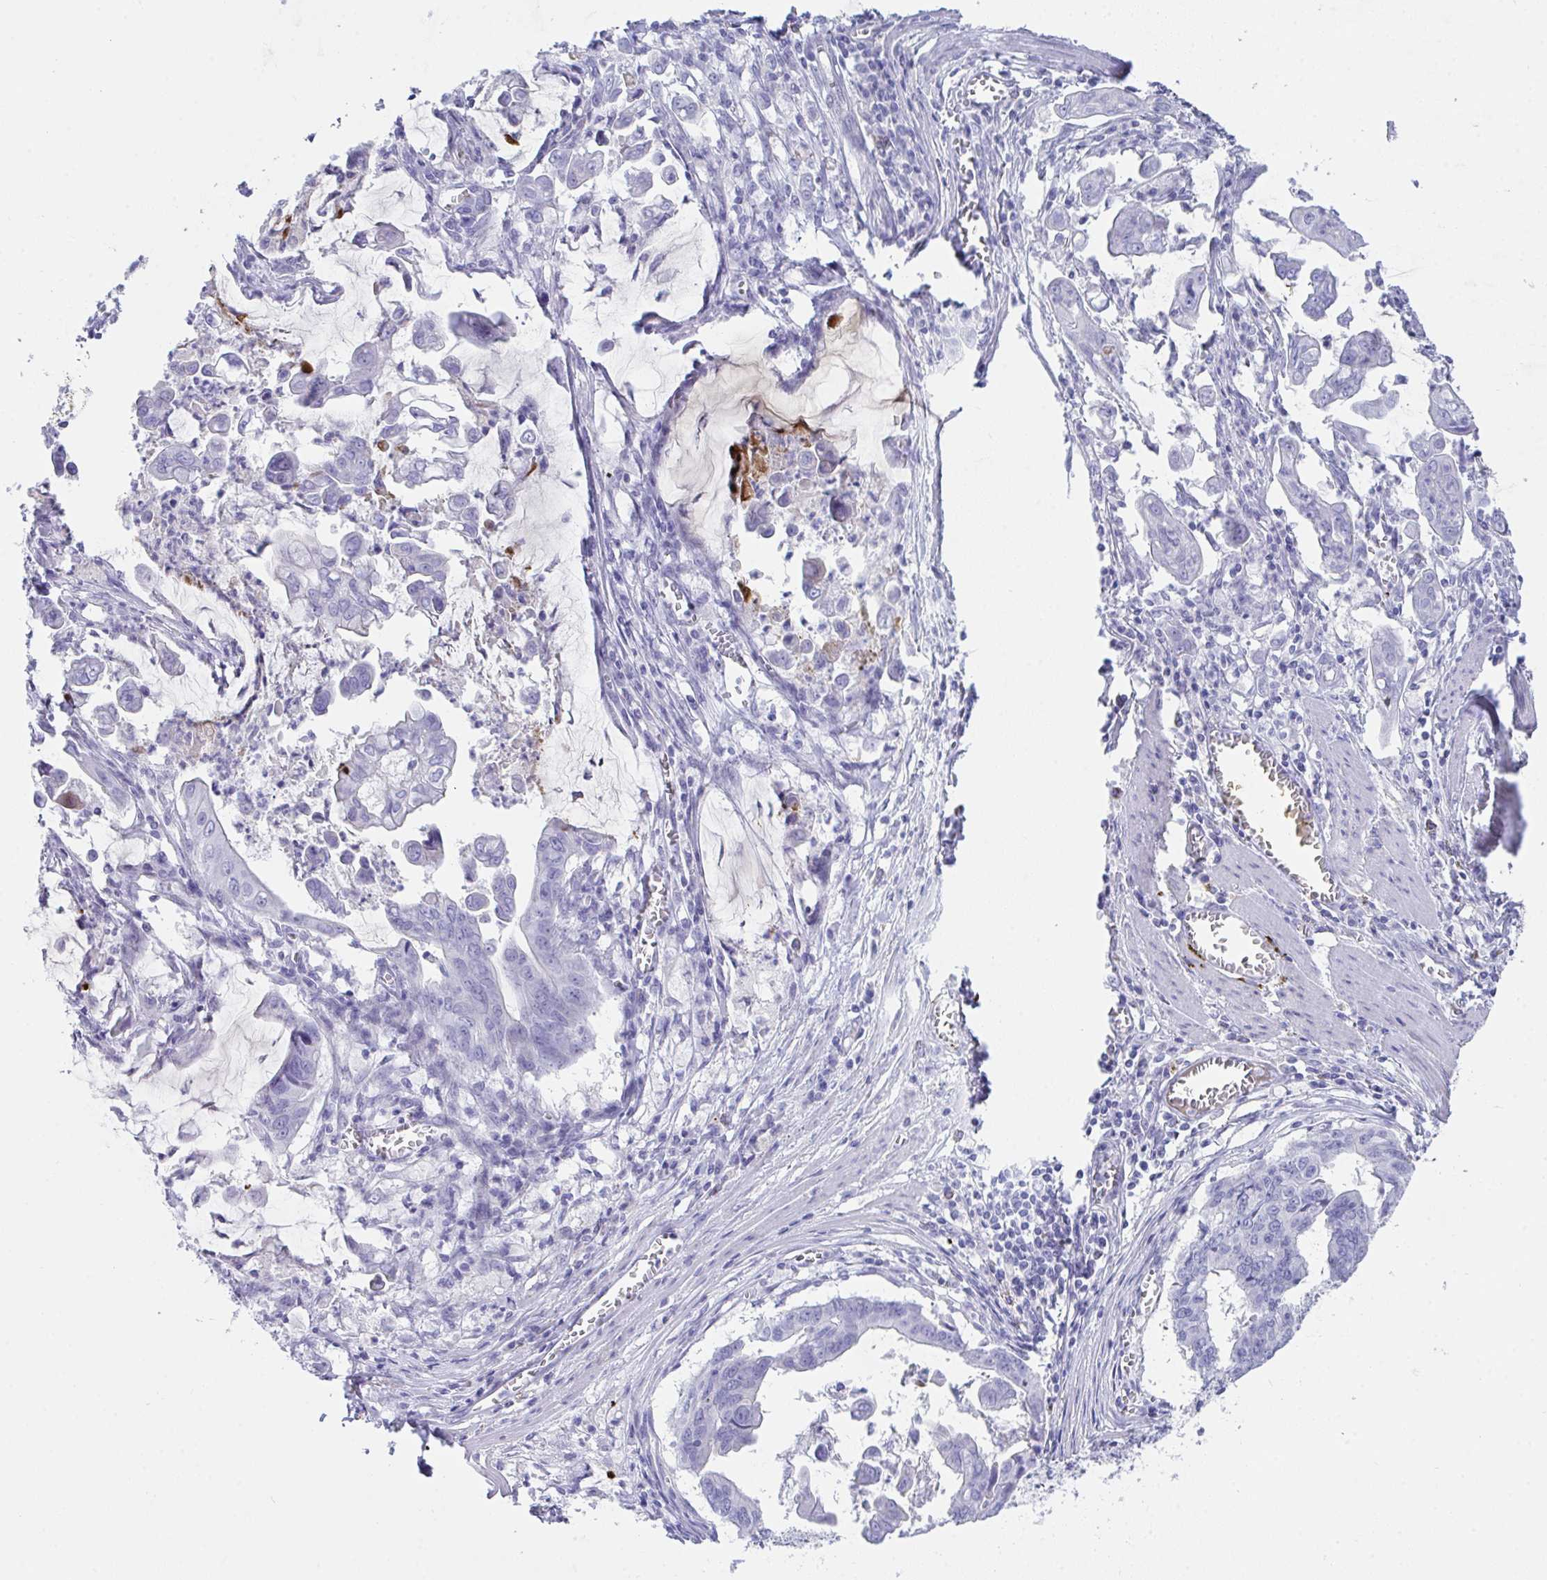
{"staining": {"intensity": "negative", "quantity": "none", "location": "none"}, "tissue": "stomach cancer", "cell_type": "Tumor cells", "image_type": "cancer", "snomed": [{"axis": "morphology", "description": "Adenocarcinoma, NOS"}, {"axis": "topography", "description": "Stomach, upper"}], "caption": "Immunohistochemistry (IHC) of stomach adenocarcinoma reveals no staining in tumor cells.", "gene": "KMT2E", "patient": {"sex": "male", "age": 80}}